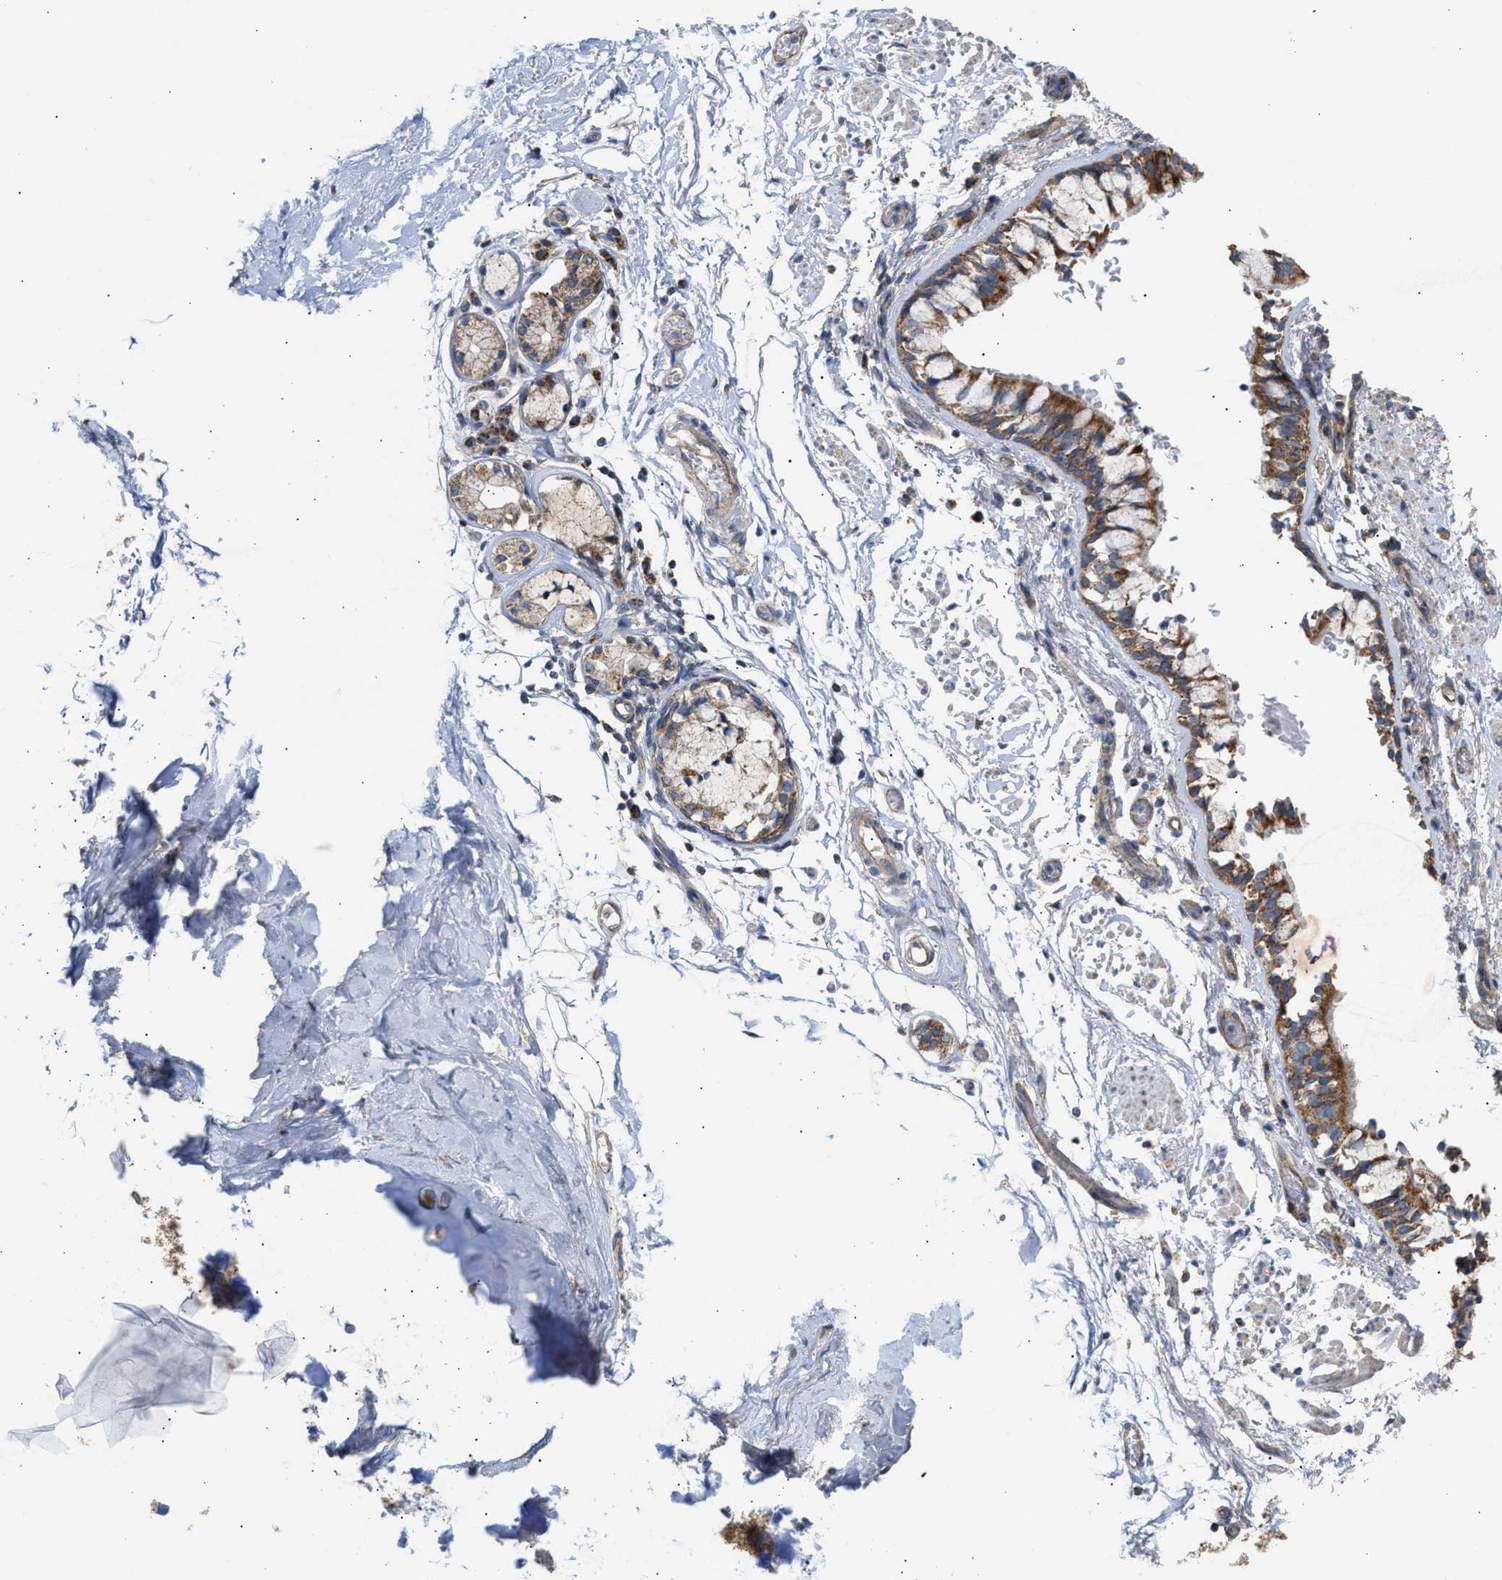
{"staining": {"intensity": "weak", "quantity": "25%-75%", "location": "cytoplasmic/membranous"}, "tissue": "adipose tissue", "cell_type": "Adipocytes", "image_type": "normal", "snomed": [{"axis": "morphology", "description": "Normal tissue, NOS"}, {"axis": "topography", "description": "Cartilage tissue"}, {"axis": "topography", "description": "Lung"}], "caption": "Weak cytoplasmic/membranous positivity is appreciated in approximately 25%-75% of adipocytes in normal adipose tissue.", "gene": "OXSM", "patient": {"sex": "female", "age": 77}}